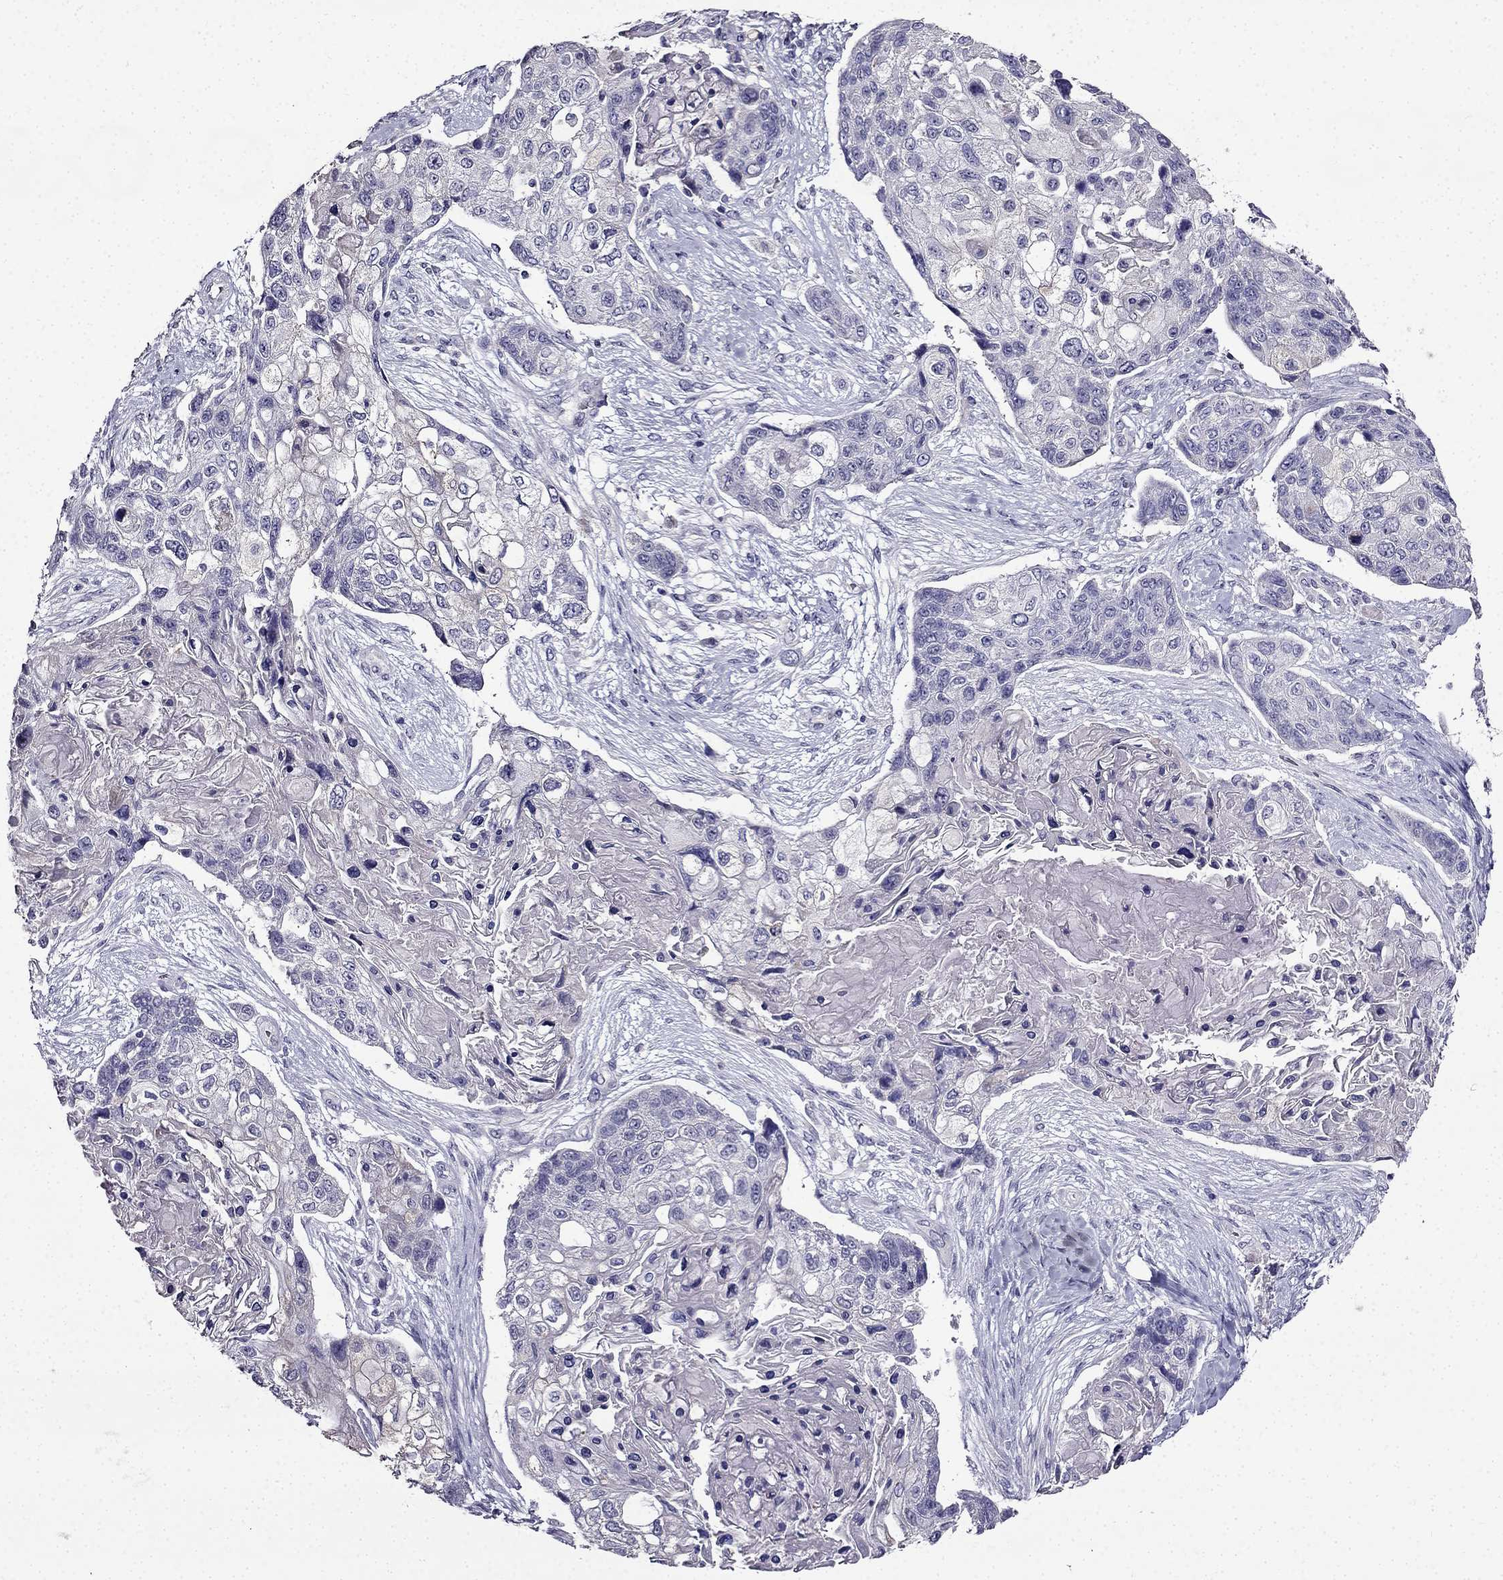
{"staining": {"intensity": "negative", "quantity": "none", "location": "none"}, "tissue": "lung cancer", "cell_type": "Tumor cells", "image_type": "cancer", "snomed": [{"axis": "morphology", "description": "Squamous cell carcinoma, NOS"}, {"axis": "topography", "description": "Lung"}], "caption": "Tumor cells show no significant expression in lung cancer (squamous cell carcinoma).", "gene": "TMEM266", "patient": {"sex": "male", "age": 69}}